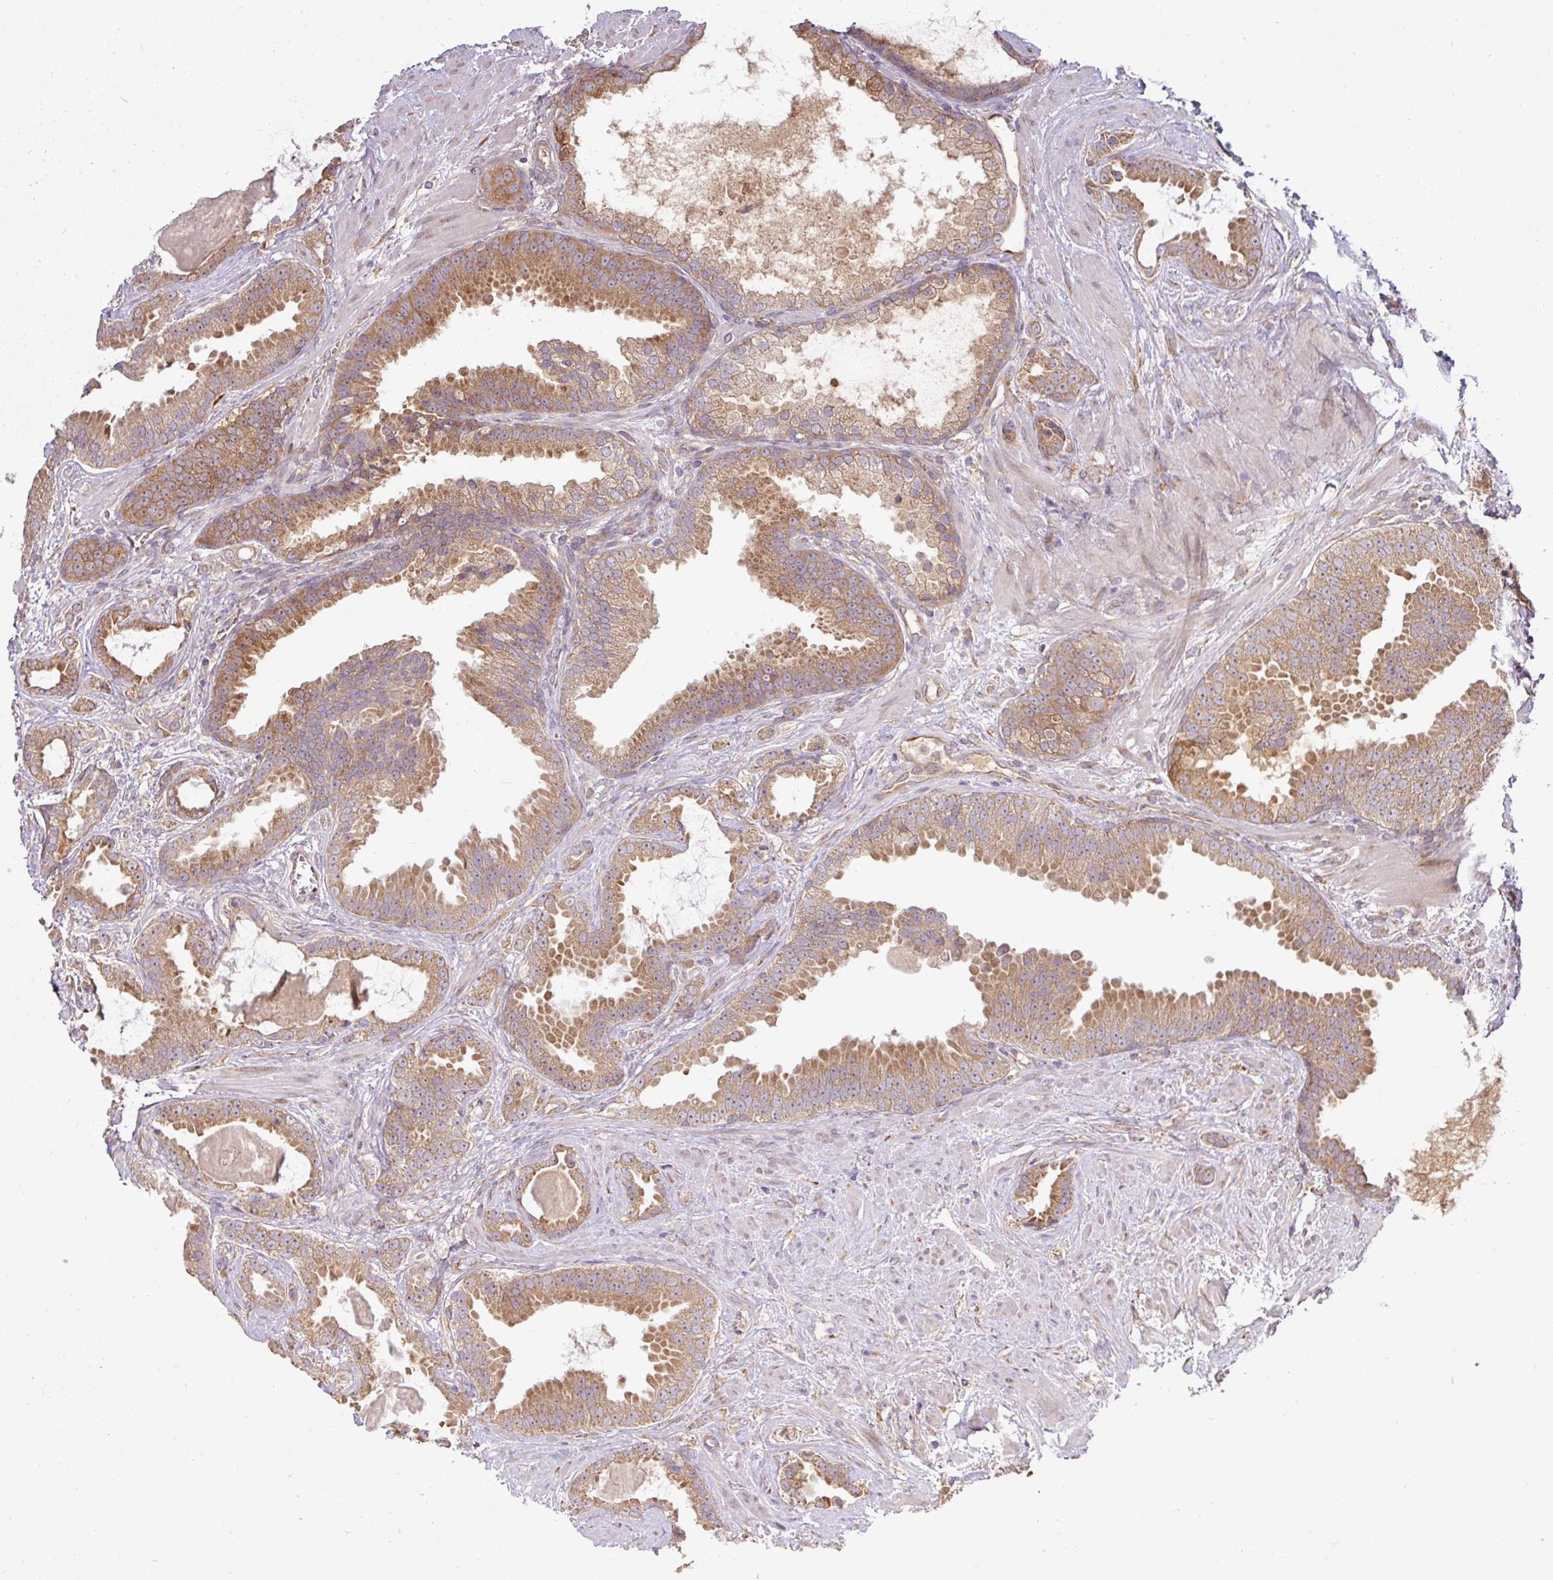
{"staining": {"intensity": "moderate", "quantity": ">75%", "location": "cytoplasmic/membranous"}, "tissue": "prostate cancer", "cell_type": "Tumor cells", "image_type": "cancer", "snomed": [{"axis": "morphology", "description": "Adenocarcinoma, Low grade"}, {"axis": "topography", "description": "Prostate"}], "caption": "Moderate cytoplasmic/membranous expression is seen in approximately >75% of tumor cells in low-grade adenocarcinoma (prostate). Nuclei are stained in blue.", "gene": "GALP", "patient": {"sex": "male", "age": 62}}